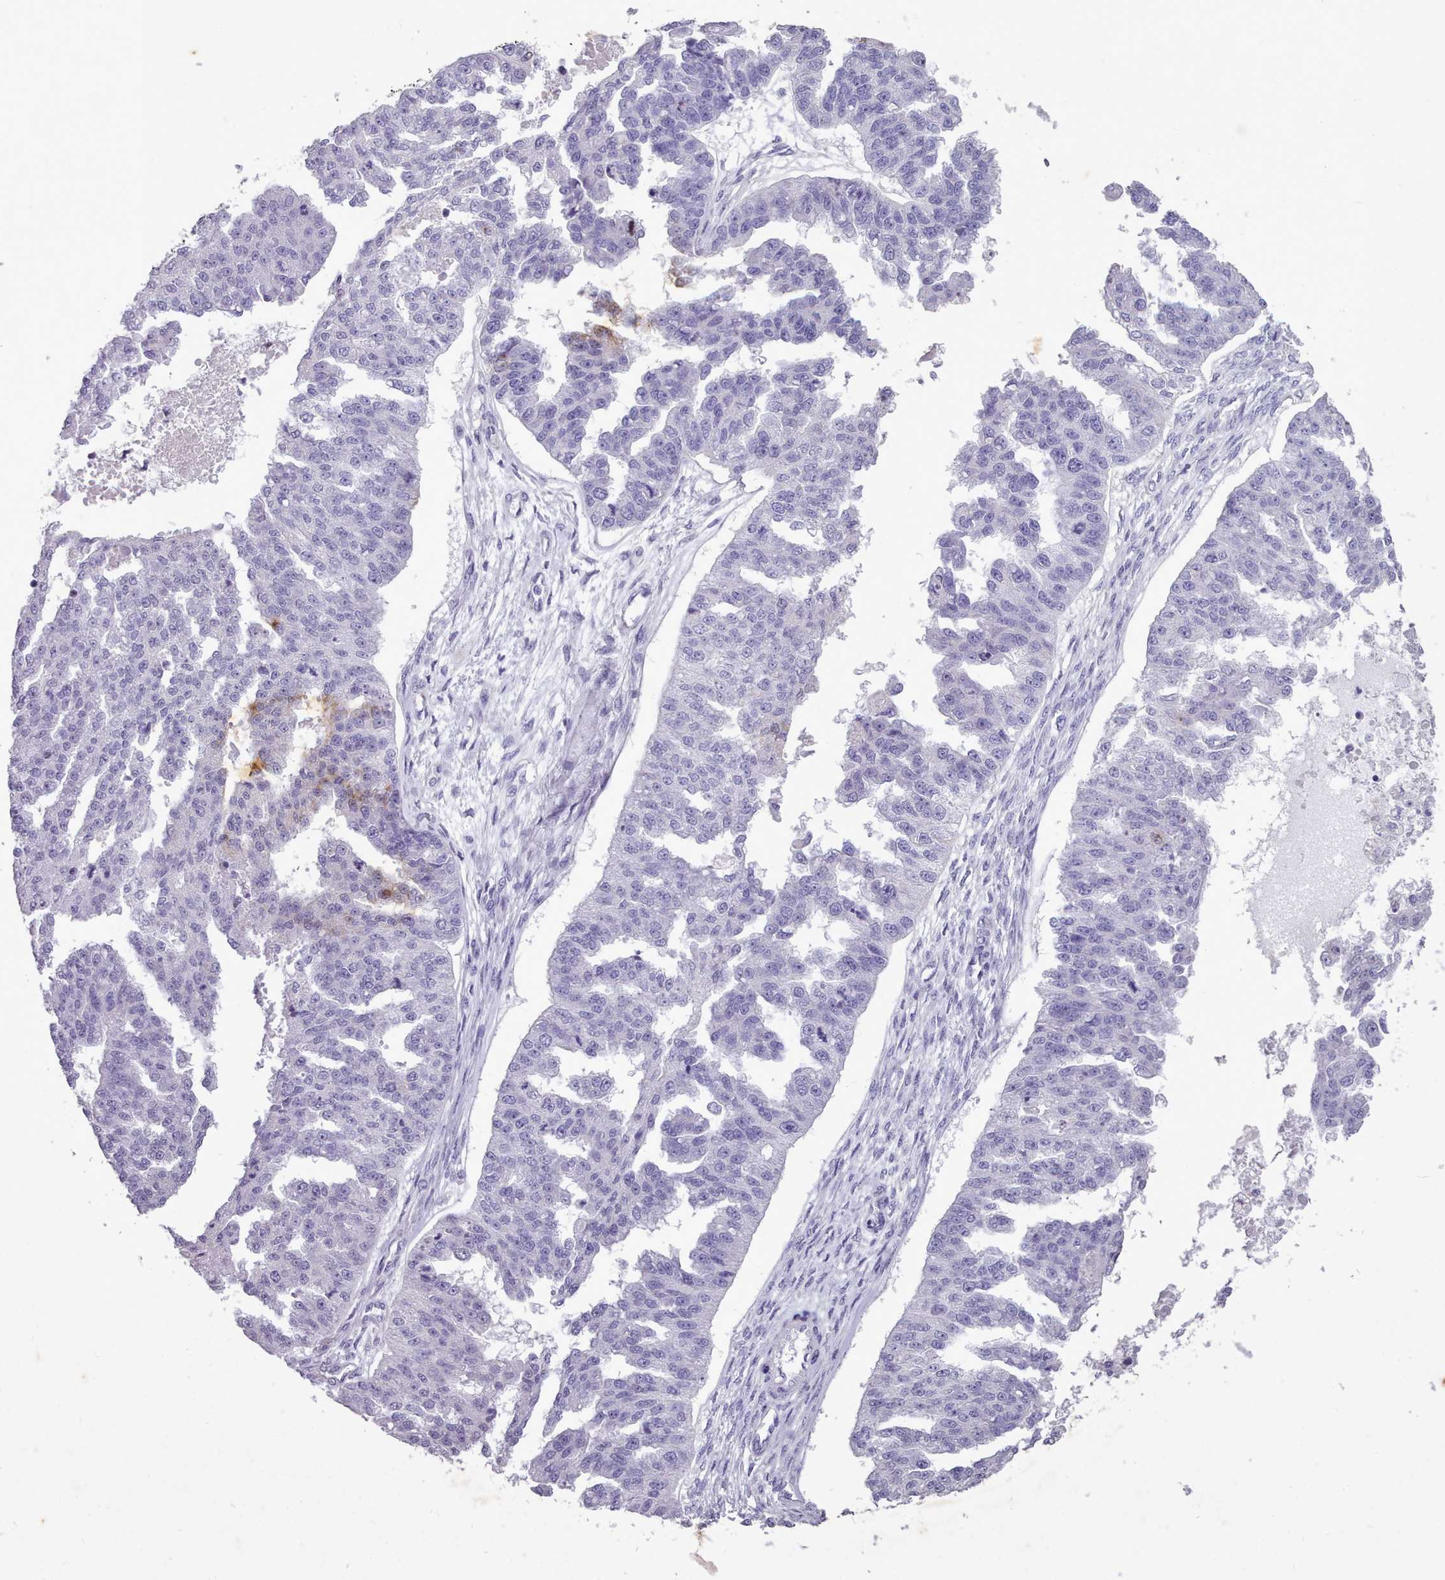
{"staining": {"intensity": "negative", "quantity": "none", "location": "none"}, "tissue": "ovarian cancer", "cell_type": "Tumor cells", "image_type": "cancer", "snomed": [{"axis": "morphology", "description": "Cystadenocarcinoma, serous, NOS"}, {"axis": "topography", "description": "Ovary"}], "caption": "Protein analysis of ovarian cancer (serous cystadenocarcinoma) reveals no significant staining in tumor cells.", "gene": "KCNT2", "patient": {"sex": "female", "age": 58}}